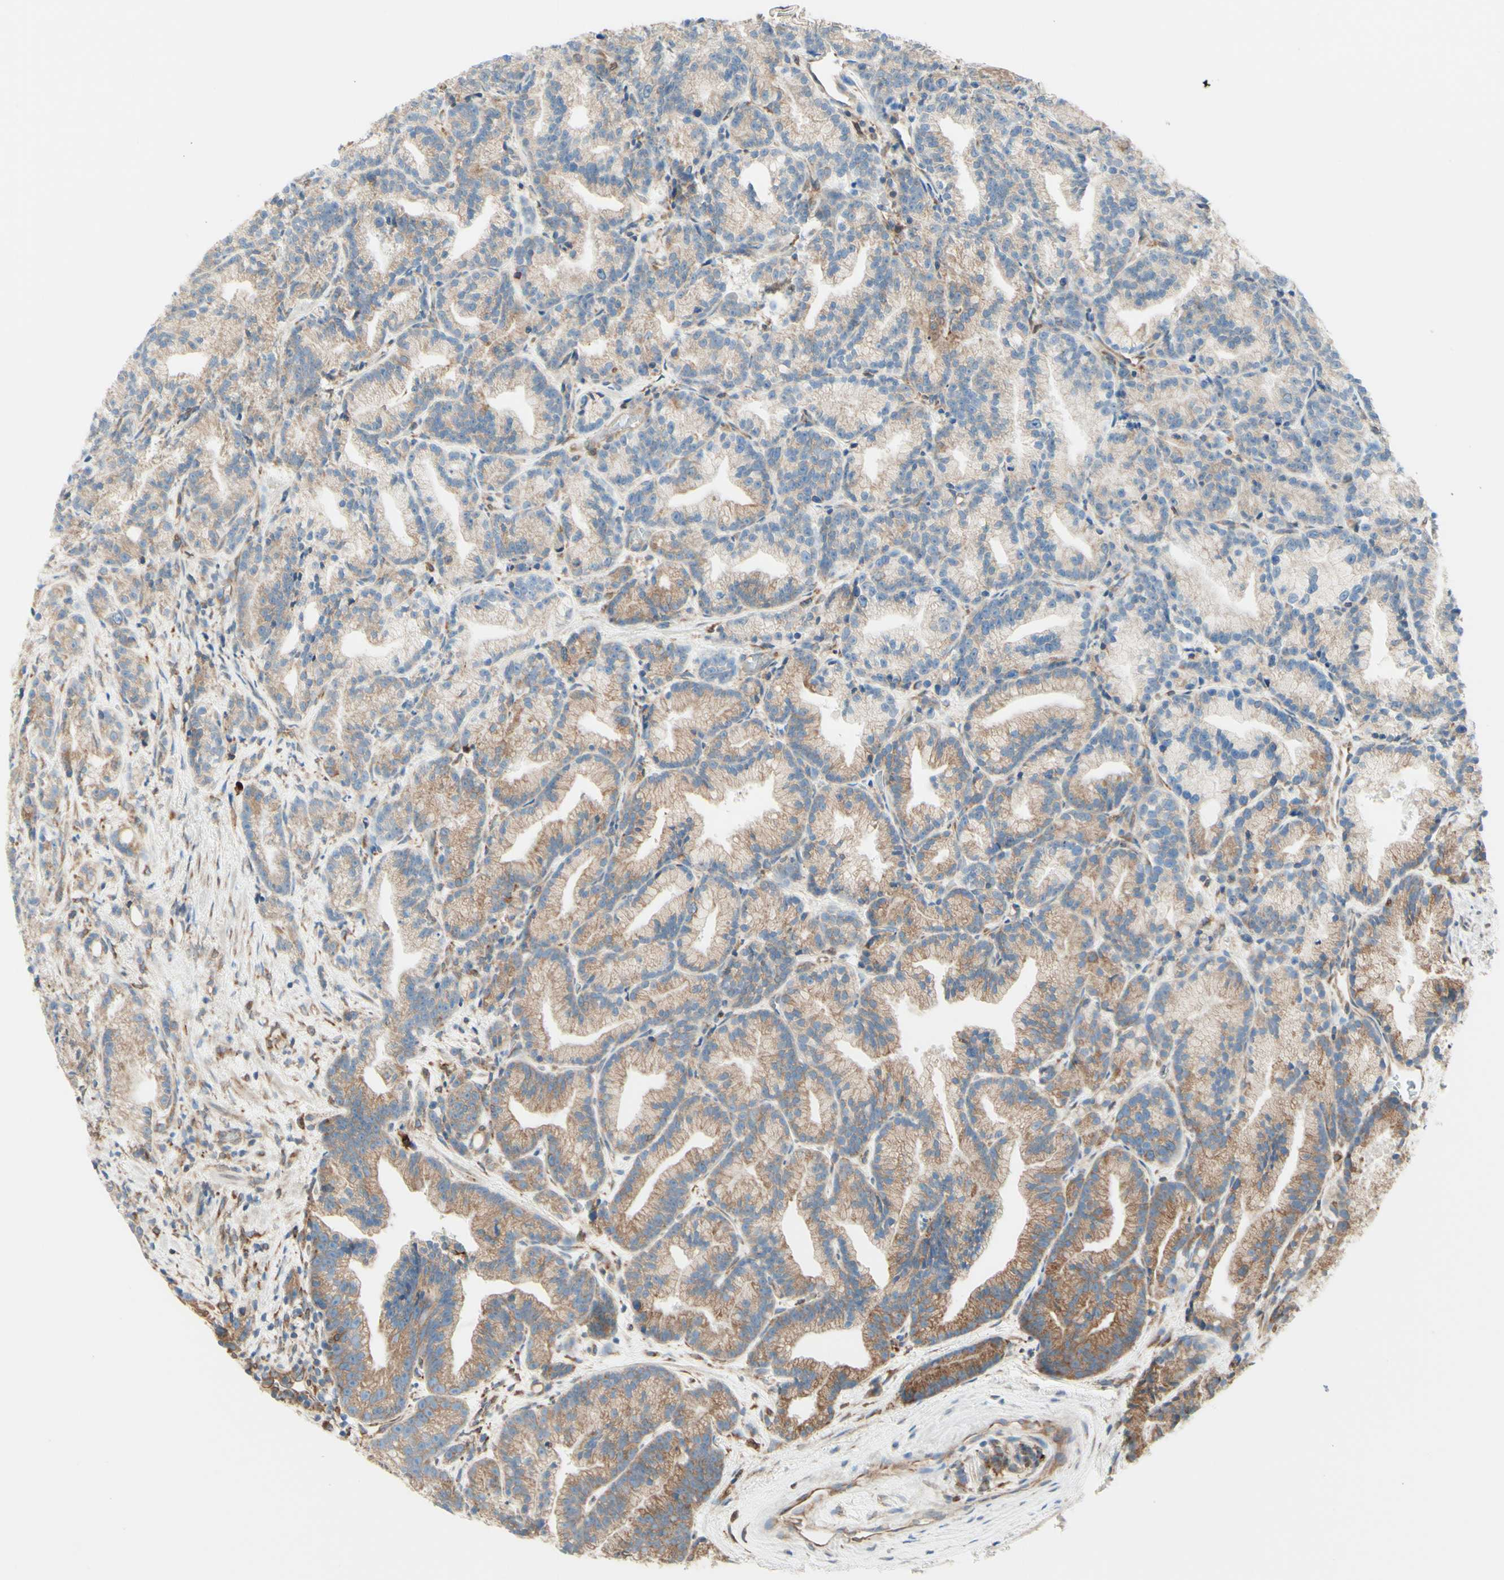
{"staining": {"intensity": "moderate", "quantity": ">75%", "location": "cytoplasmic/membranous"}, "tissue": "prostate cancer", "cell_type": "Tumor cells", "image_type": "cancer", "snomed": [{"axis": "morphology", "description": "Adenocarcinoma, Low grade"}, {"axis": "topography", "description": "Prostate"}], "caption": "Low-grade adenocarcinoma (prostate) stained for a protein displays moderate cytoplasmic/membranous positivity in tumor cells. (DAB (3,3'-diaminobenzidine) IHC with brightfield microscopy, high magnification).", "gene": "DNAJB11", "patient": {"sex": "male", "age": 89}}